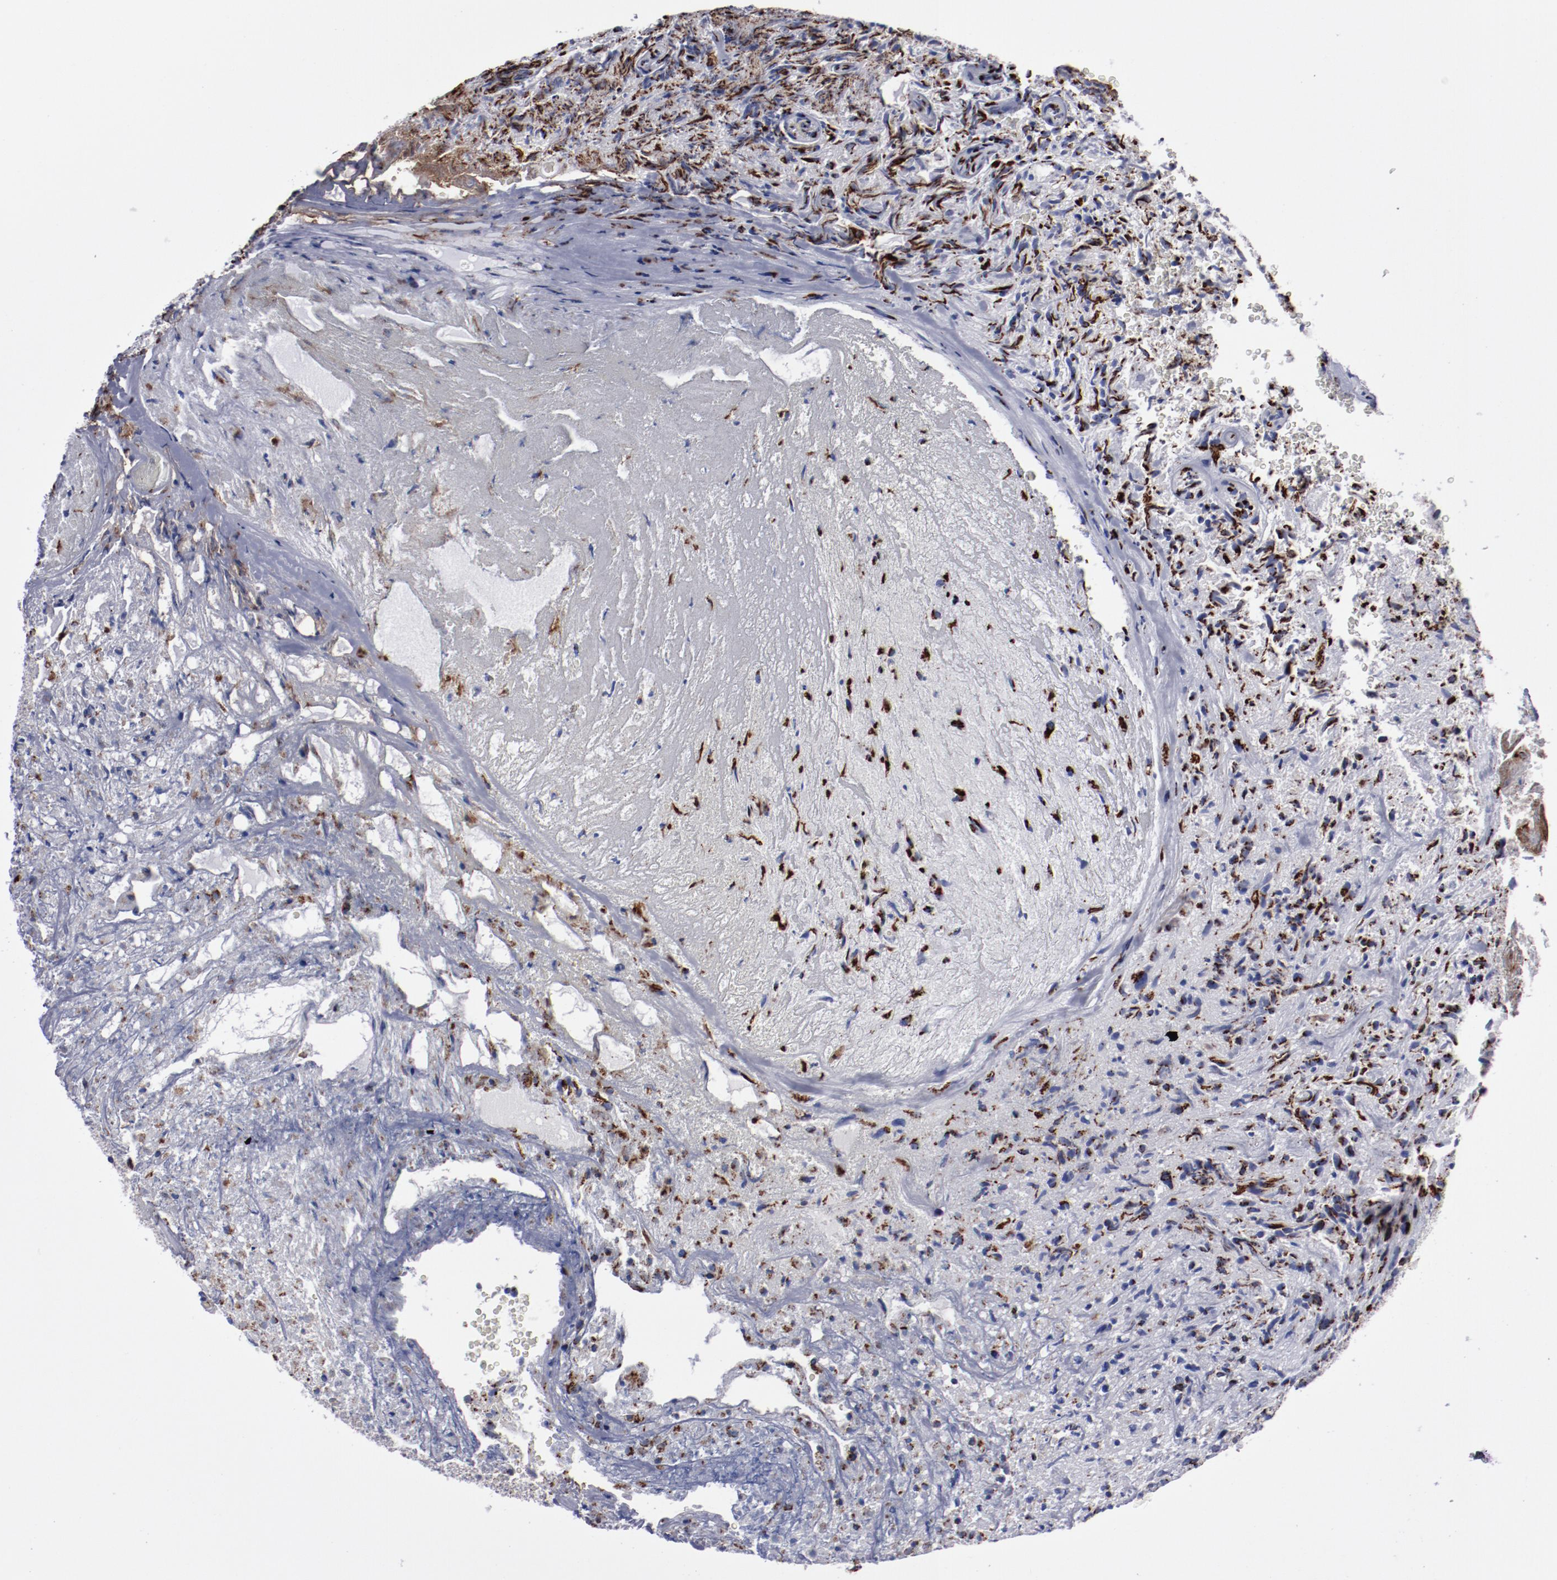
{"staining": {"intensity": "strong", "quantity": "25%-75%", "location": "cytoplasmic/membranous"}, "tissue": "glioma", "cell_type": "Tumor cells", "image_type": "cancer", "snomed": [{"axis": "morphology", "description": "Normal tissue, NOS"}, {"axis": "morphology", "description": "Glioma, malignant, High grade"}, {"axis": "topography", "description": "Cerebral cortex"}], "caption": "Immunohistochemistry (IHC) histopathology image of human glioma stained for a protein (brown), which exhibits high levels of strong cytoplasmic/membranous expression in approximately 25%-75% of tumor cells.", "gene": "GOLIM4", "patient": {"sex": "male", "age": 75}}